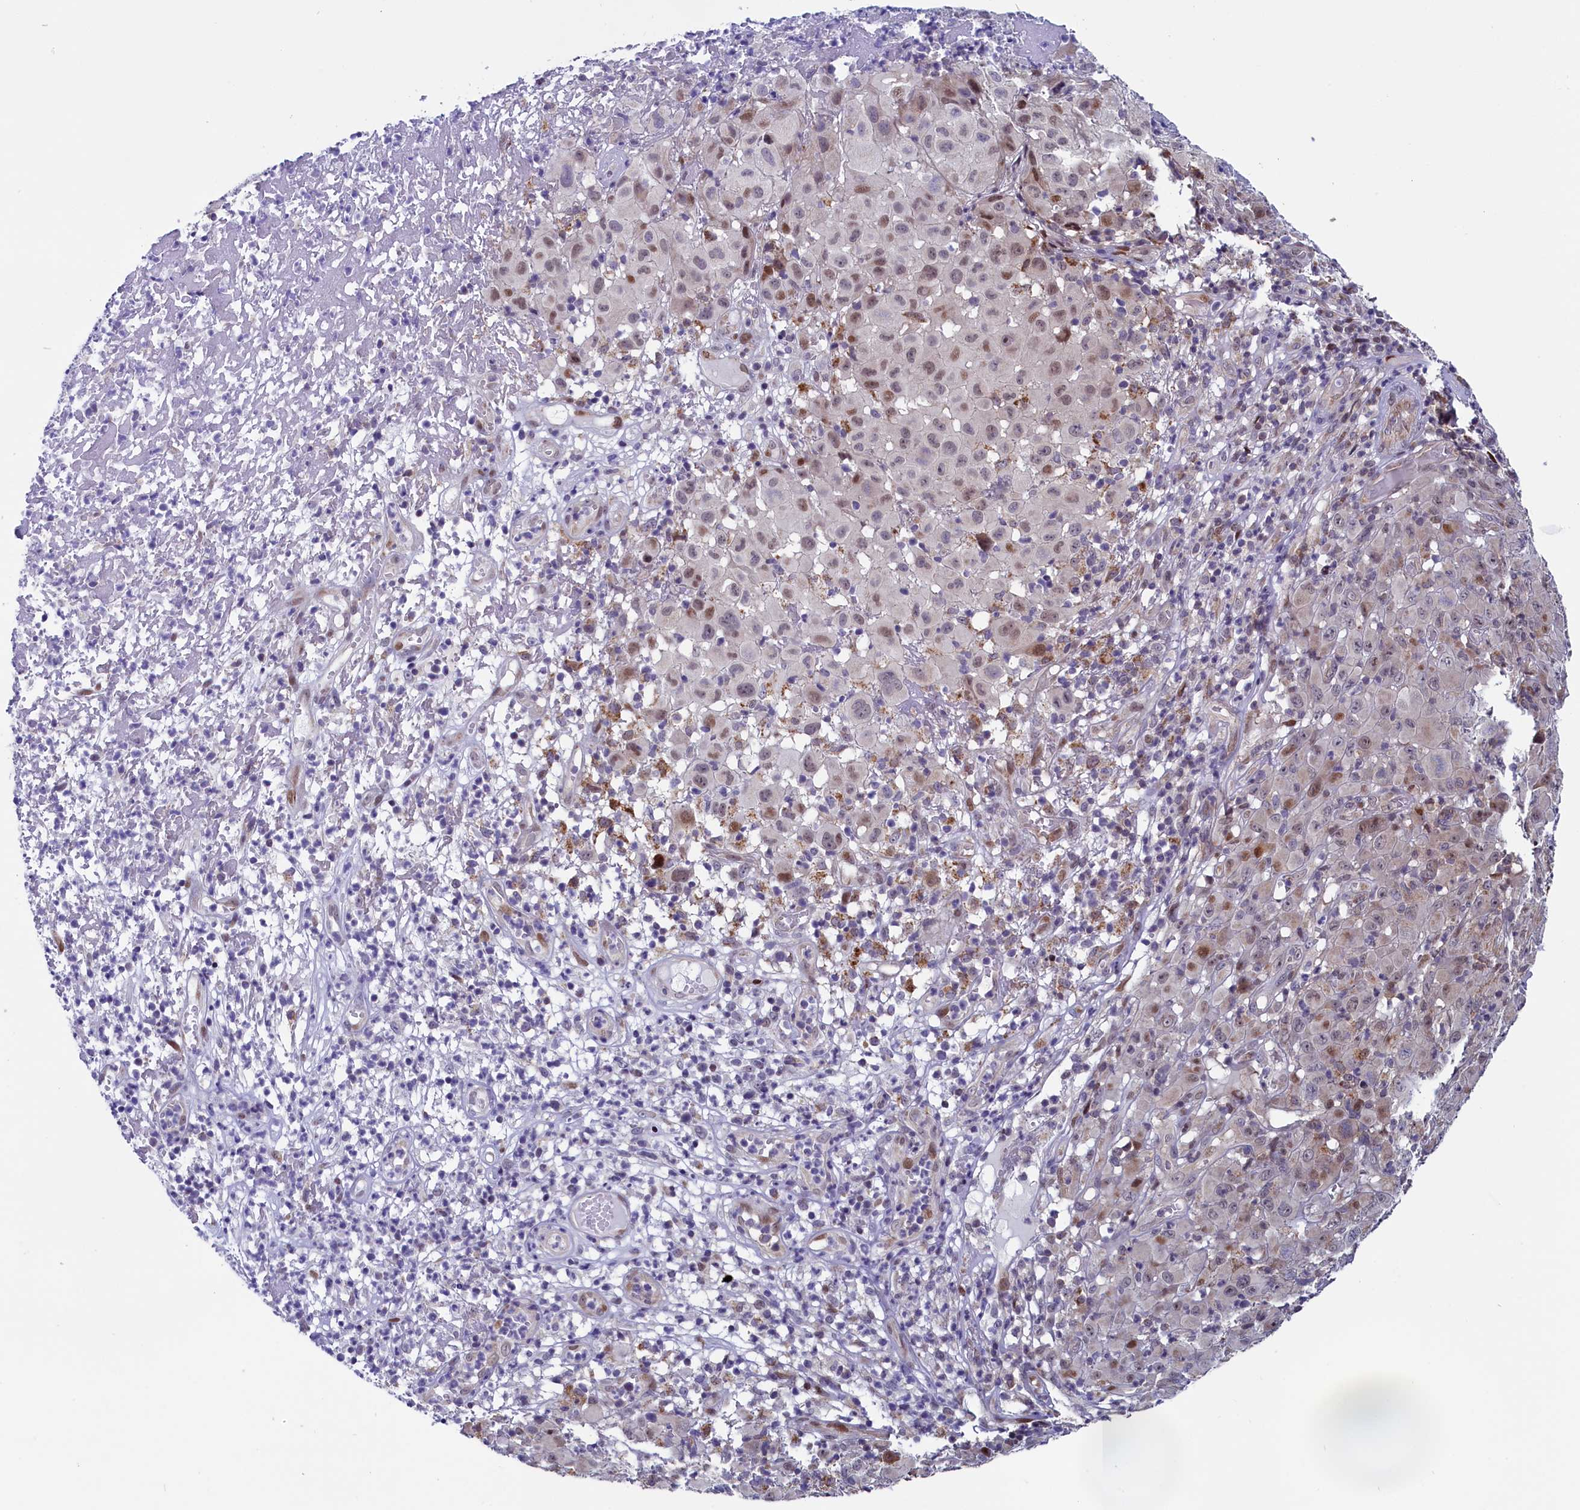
{"staining": {"intensity": "moderate", "quantity": "25%-75%", "location": "nuclear"}, "tissue": "melanoma", "cell_type": "Tumor cells", "image_type": "cancer", "snomed": [{"axis": "morphology", "description": "Malignant melanoma, NOS"}, {"axis": "topography", "description": "Skin"}], "caption": "Immunohistochemical staining of human melanoma exhibits medium levels of moderate nuclear positivity in about 25%-75% of tumor cells.", "gene": "CIAPIN1", "patient": {"sex": "male", "age": 73}}